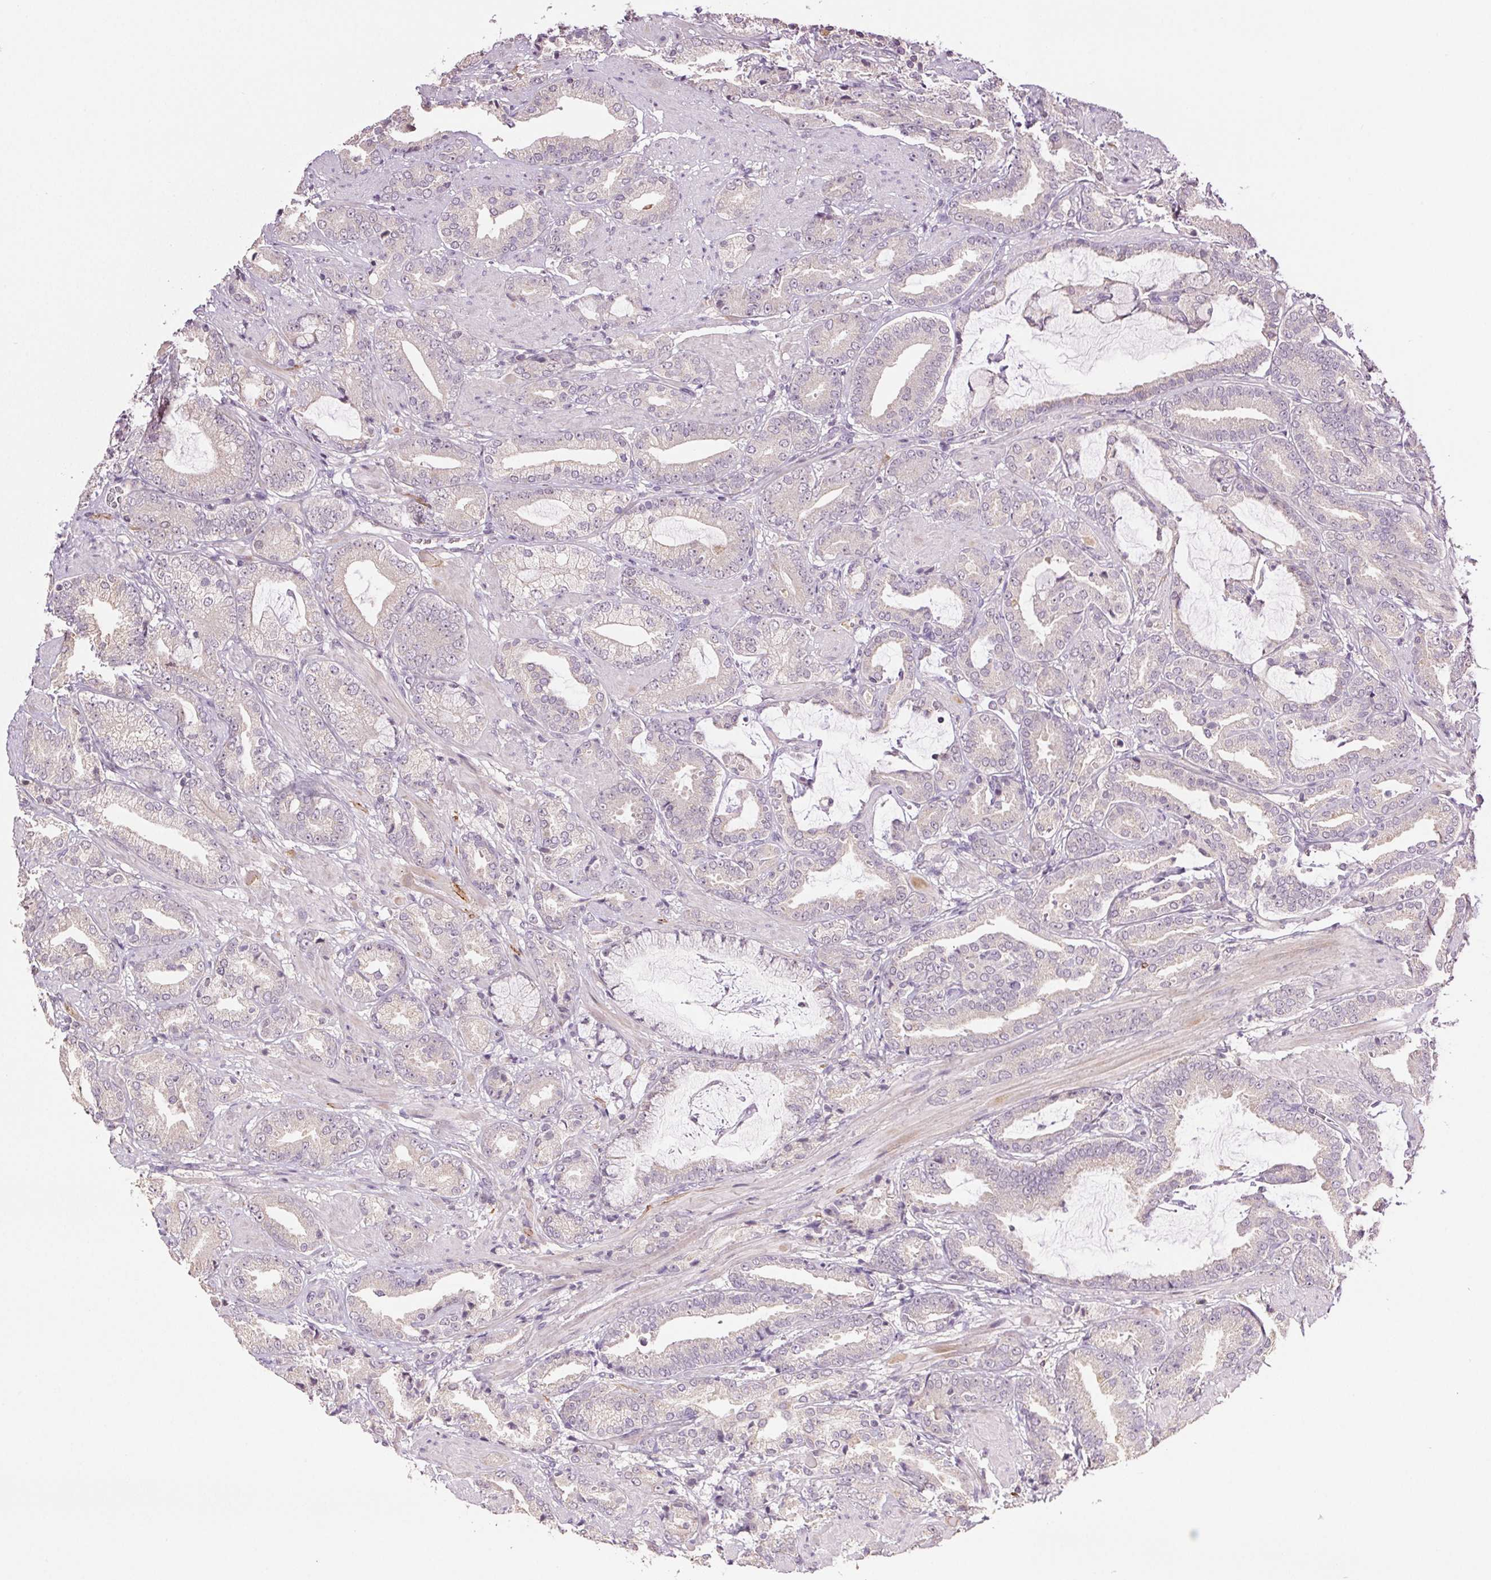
{"staining": {"intensity": "negative", "quantity": "none", "location": "none"}, "tissue": "prostate cancer", "cell_type": "Tumor cells", "image_type": "cancer", "snomed": [{"axis": "morphology", "description": "Adenocarcinoma, High grade"}, {"axis": "topography", "description": "Prostate"}], "caption": "Prostate adenocarcinoma (high-grade) was stained to show a protein in brown. There is no significant expression in tumor cells.", "gene": "TMEM253", "patient": {"sex": "male", "age": 56}}